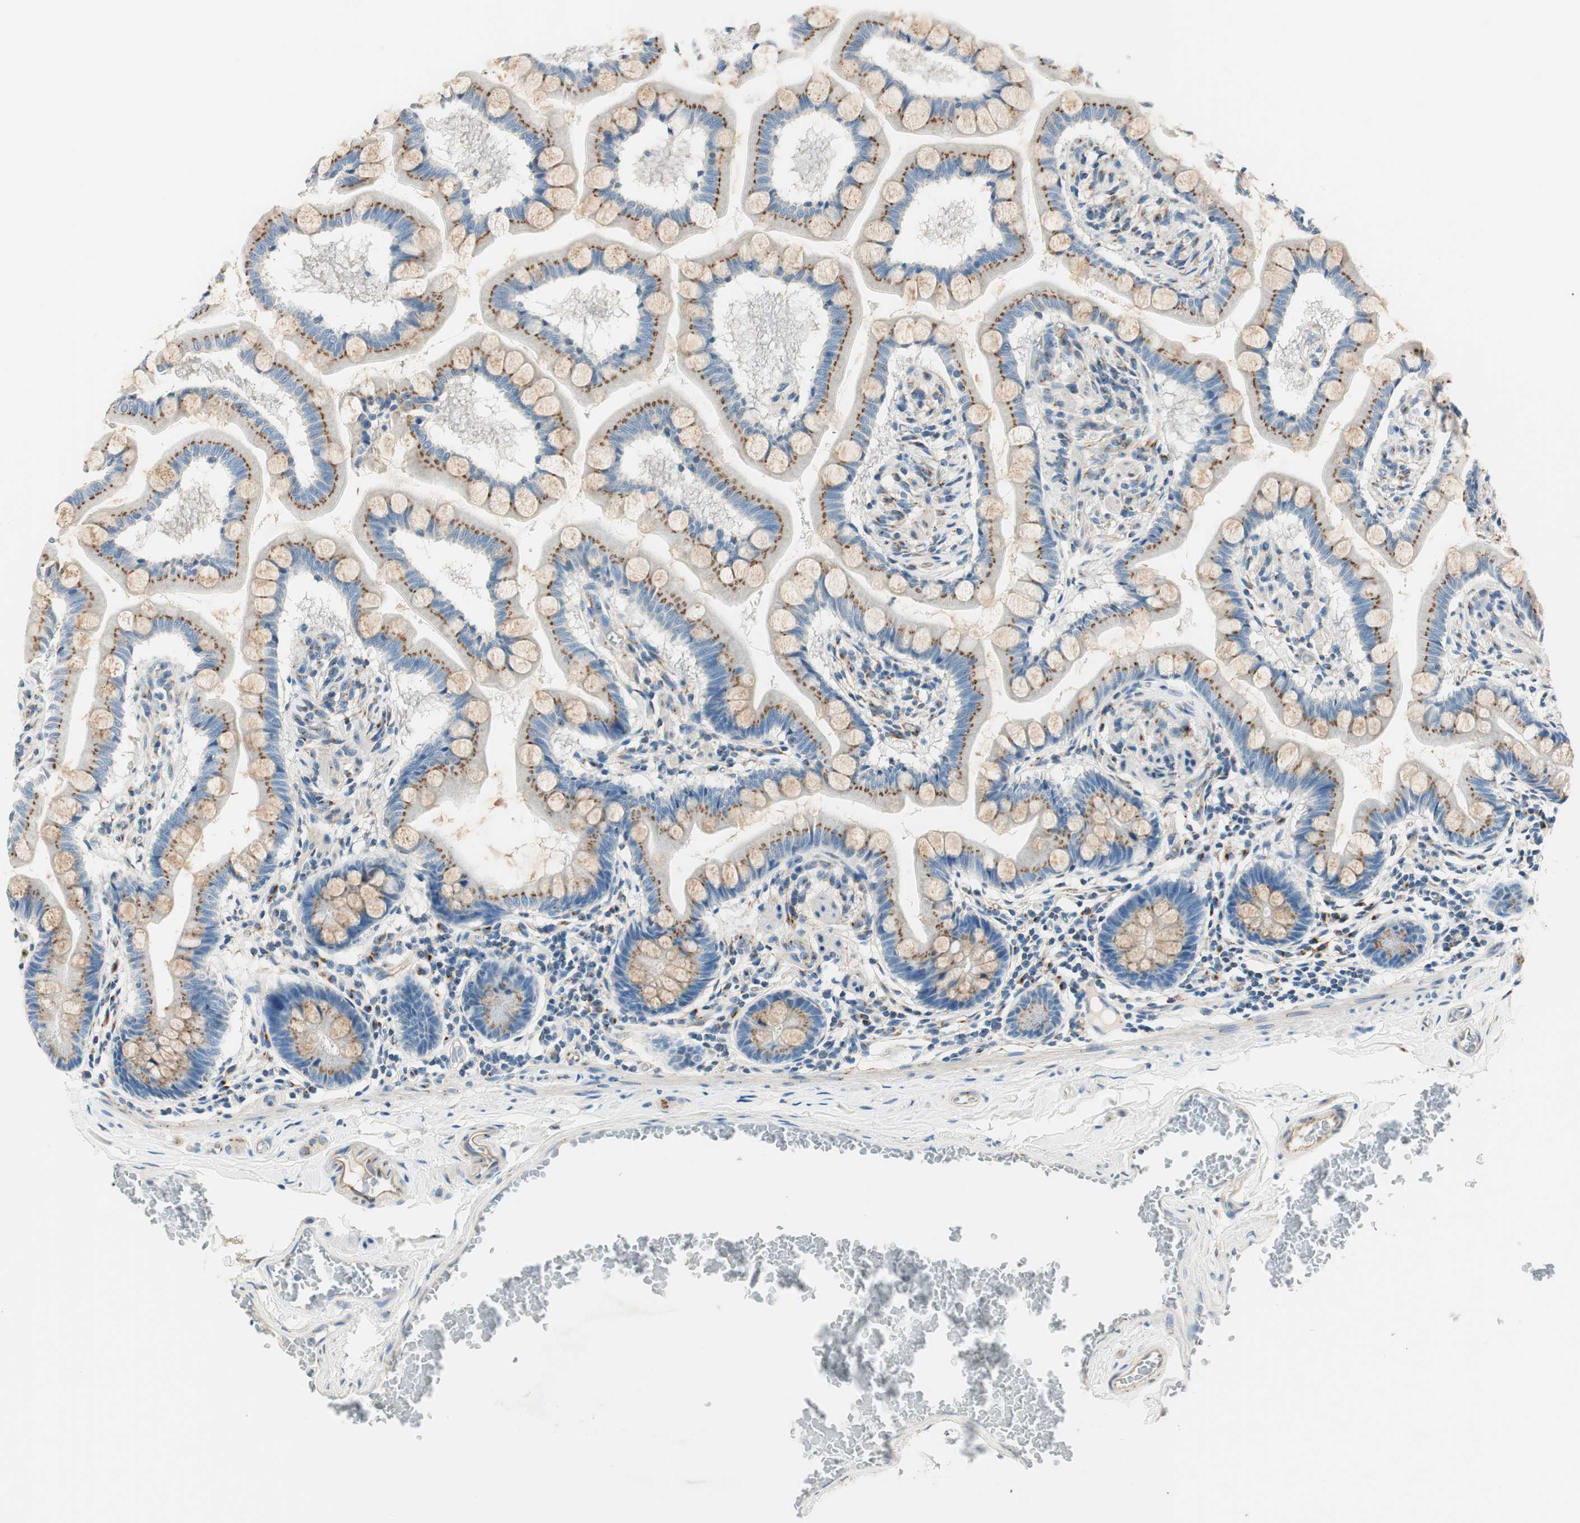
{"staining": {"intensity": "strong", "quantity": ">75%", "location": "cytoplasmic/membranous"}, "tissue": "small intestine", "cell_type": "Glandular cells", "image_type": "normal", "snomed": [{"axis": "morphology", "description": "Normal tissue, NOS"}, {"axis": "topography", "description": "Small intestine"}], "caption": "The immunohistochemical stain shows strong cytoplasmic/membranous expression in glandular cells of normal small intestine. The staining was performed using DAB to visualize the protein expression in brown, while the nuclei were stained in blue with hematoxylin (Magnification: 20x).", "gene": "TMF1", "patient": {"sex": "male", "age": 41}}